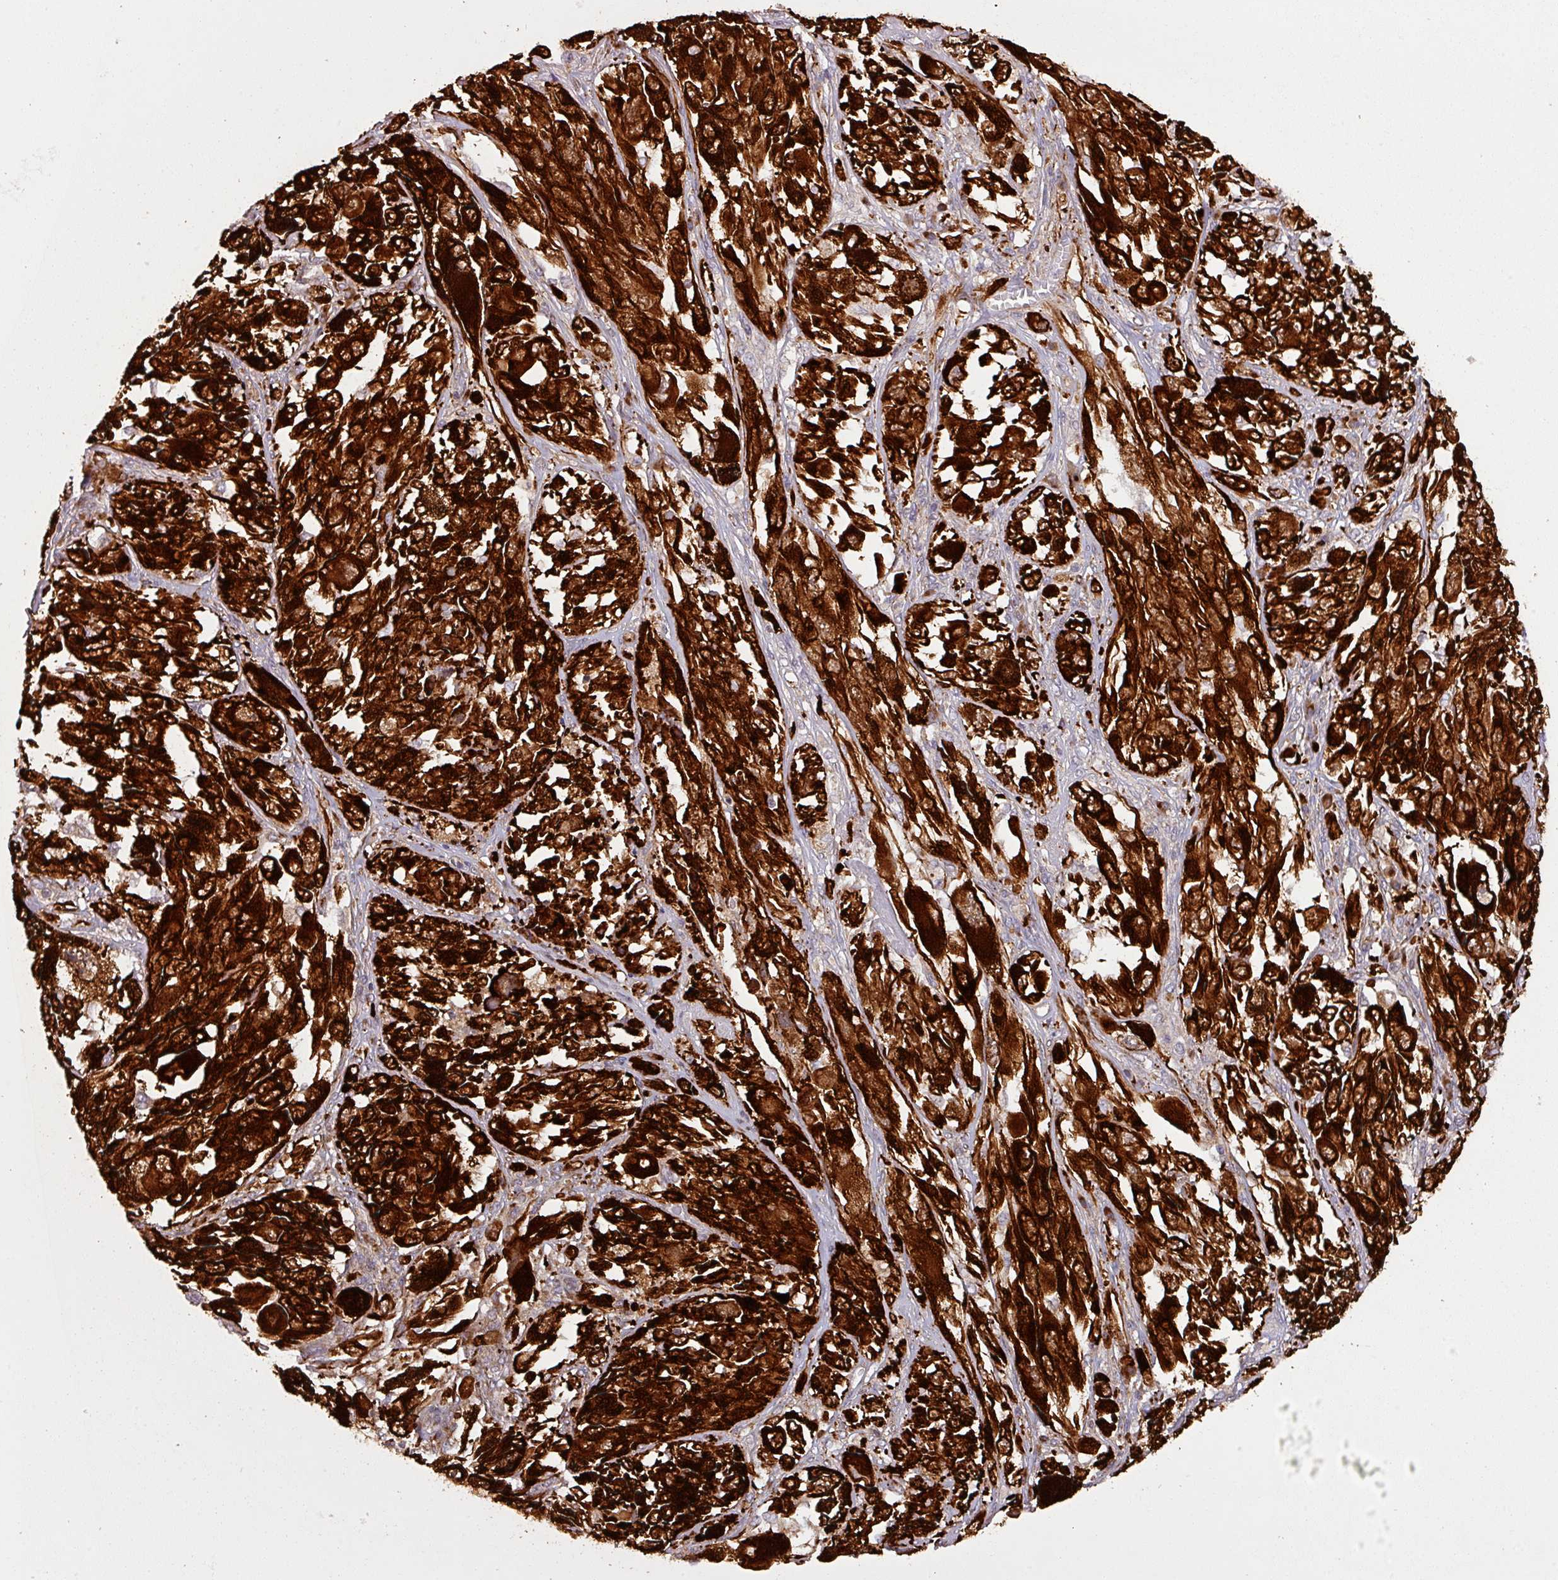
{"staining": {"intensity": "strong", "quantity": ">75%", "location": "cytoplasmic/membranous"}, "tissue": "melanoma", "cell_type": "Tumor cells", "image_type": "cancer", "snomed": [{"axis": "morphology", "description": "Malignant melanoma, NOS"}, {"axis": "topography", "description": "Skin"}], "caption": "The photomicrograph shows immunohistochemical staining of melanoma. There is strong cytoplasmic/membranous staining is appreciated in approximately >75% of tumor cells. (IHC, brightfield microscopy, high magnification).", "gene": "ART1", "patient": {"sex": "female", "age": 91}}